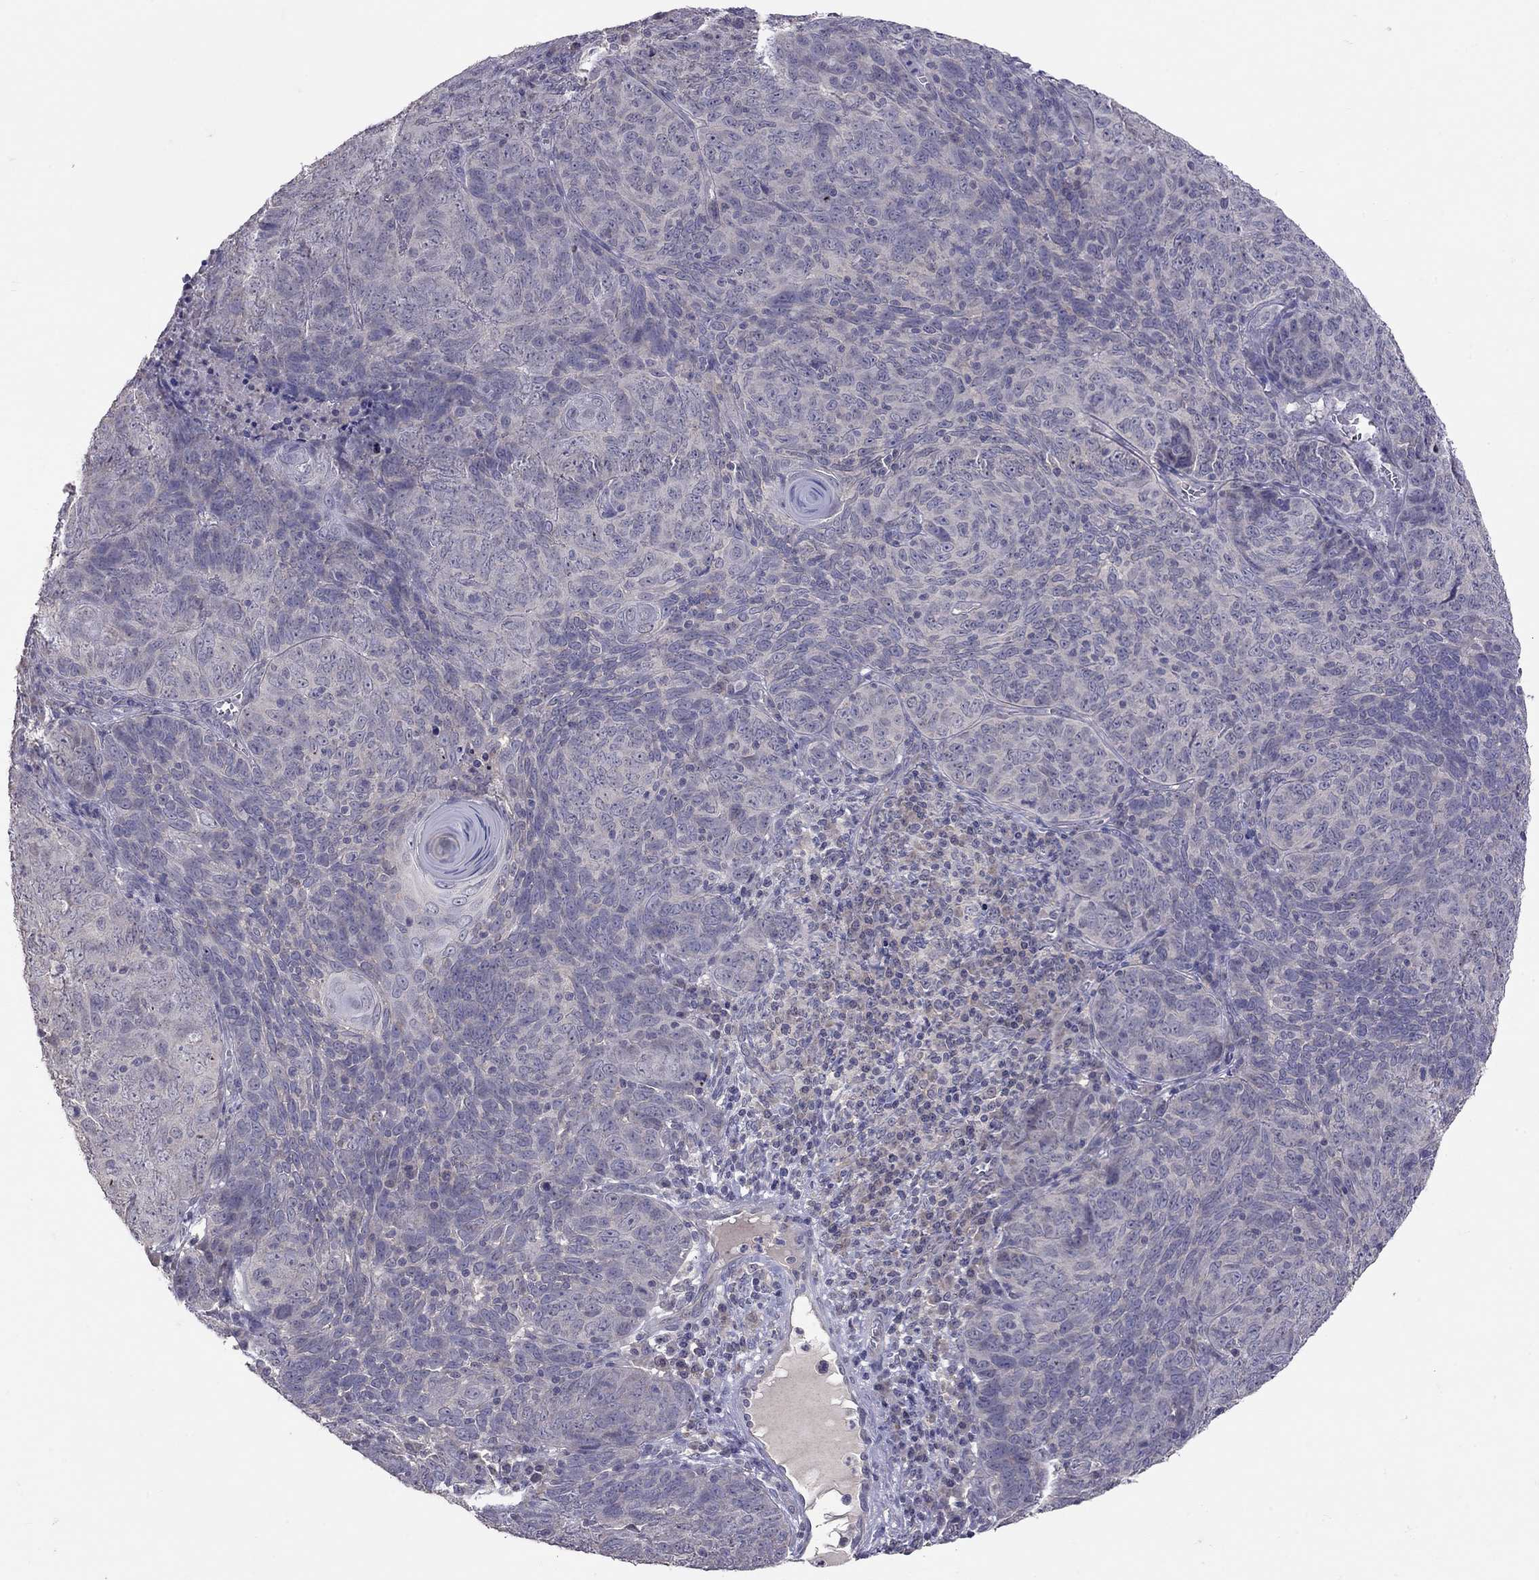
{"staining": {"intensity": "negative", "quantity": "none", "location": "none"}, "tissue": "skin cancer", "cell_type": "Tumor cells", "image_type": "cancer", "snomed": [{"axis": "morphology", "description": "Squamous cell carcinoma, NOS"}, {"axis": "topography", "description": "Skin"}, {"axis": "topography", "description": "Anal"}], "caption": "Tumor cells are negative for brown protein staining in skin cancer. The staining was performed using DAB to visualize the protein expression in brown, while the nuclei were stained in blue with hematoxylin (Magnification: 20x).", "gene": "RTP5", "patient": {"sex": "female", "age": 51}}